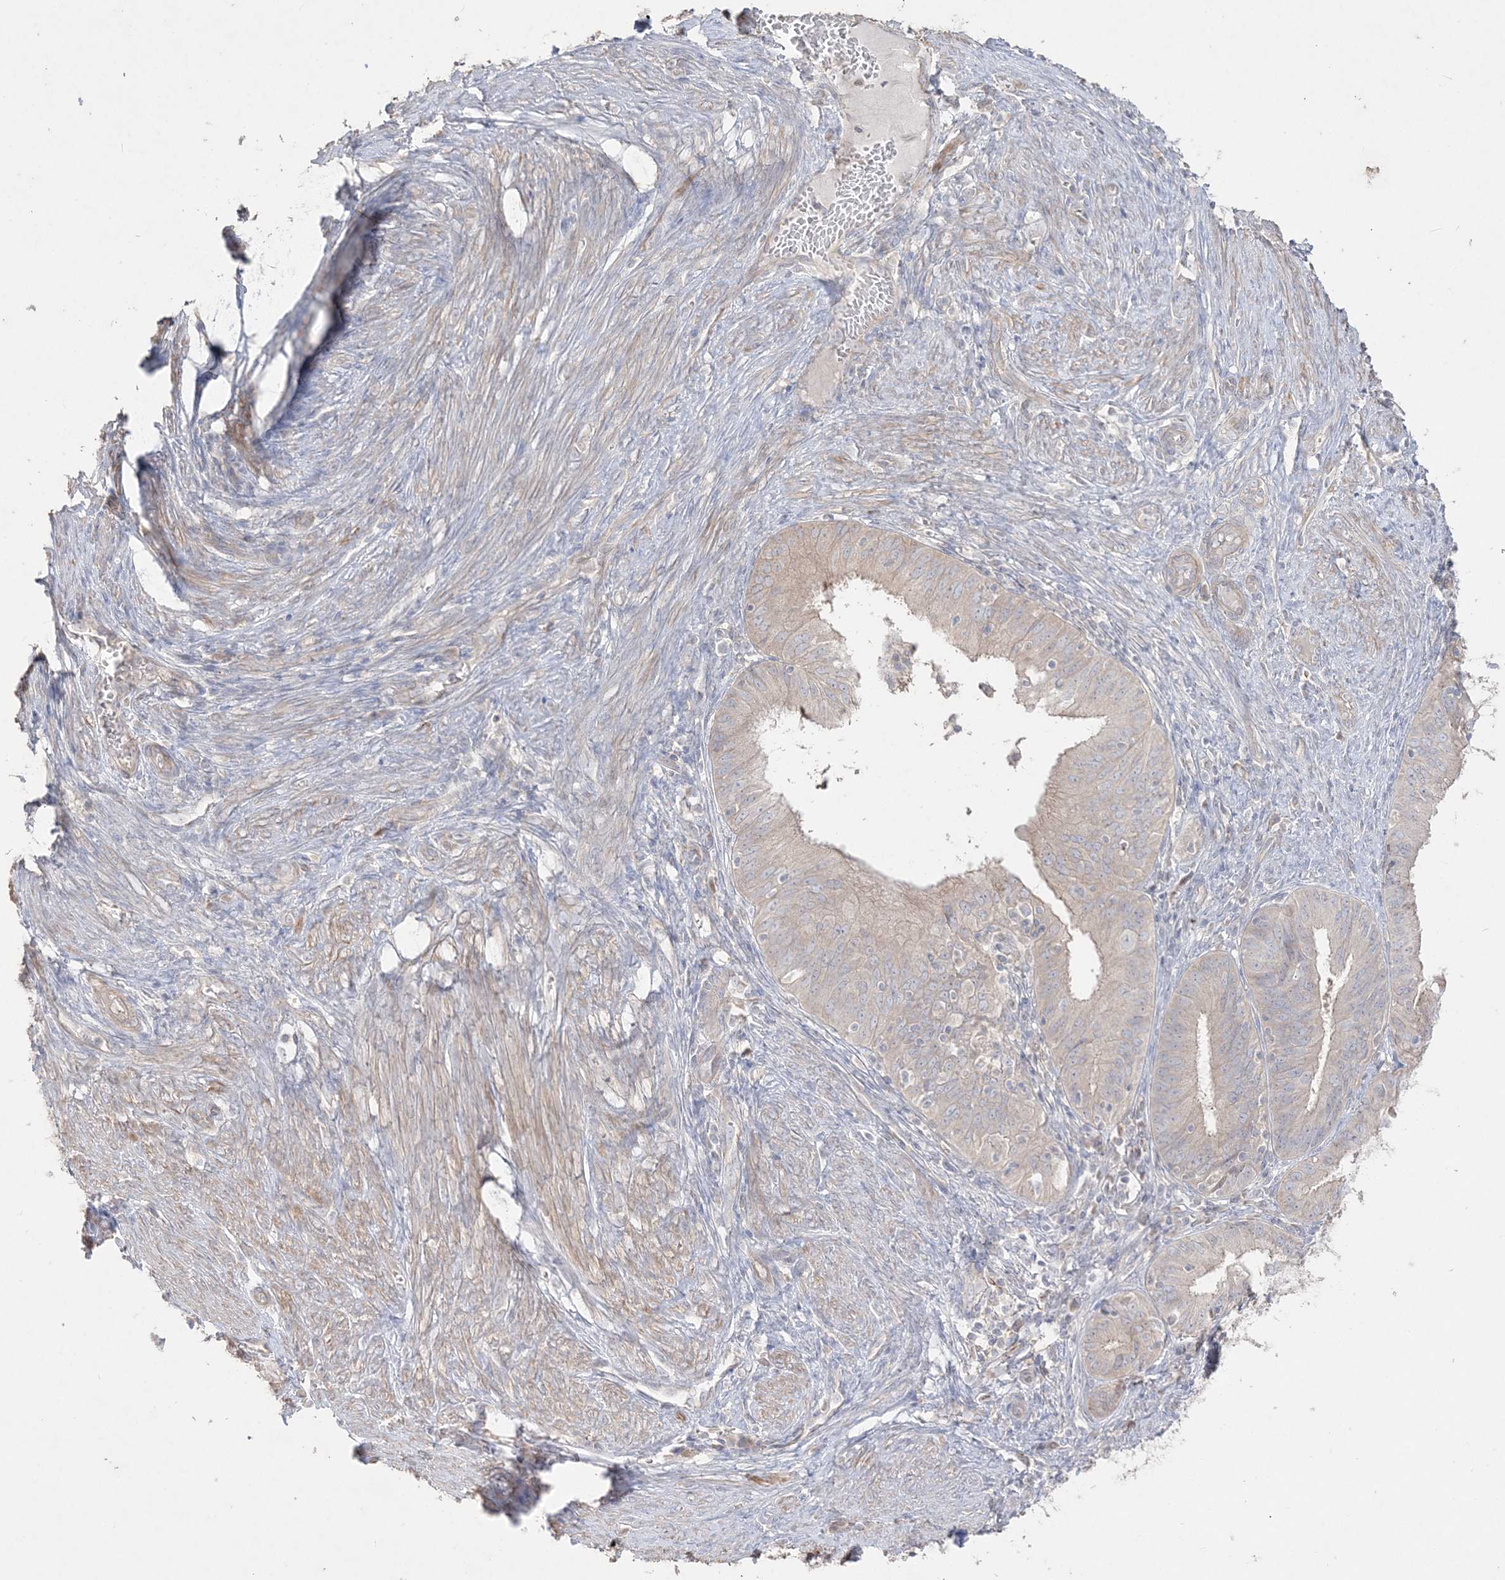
{"staining": {"intensity": "negative", "quantity": "none", "location": "none"}, "tissue": "endometrial cancer", "cell_type": "Tumor cells", "image_type": "cancer", "snomed": [{"axis": "morphology", "description": "Adenocarcinoma, NOS"}, {"axis": "topography", "description": "Endometrium"}], "caption": "The immunohistochemistry (IHC) image has no significant positivity in tumor cells of endometrial cancer (adenocarcinoma) tissue.", "gene": "SH3BP4", "patient": {"sex": "female", "age": 51}}